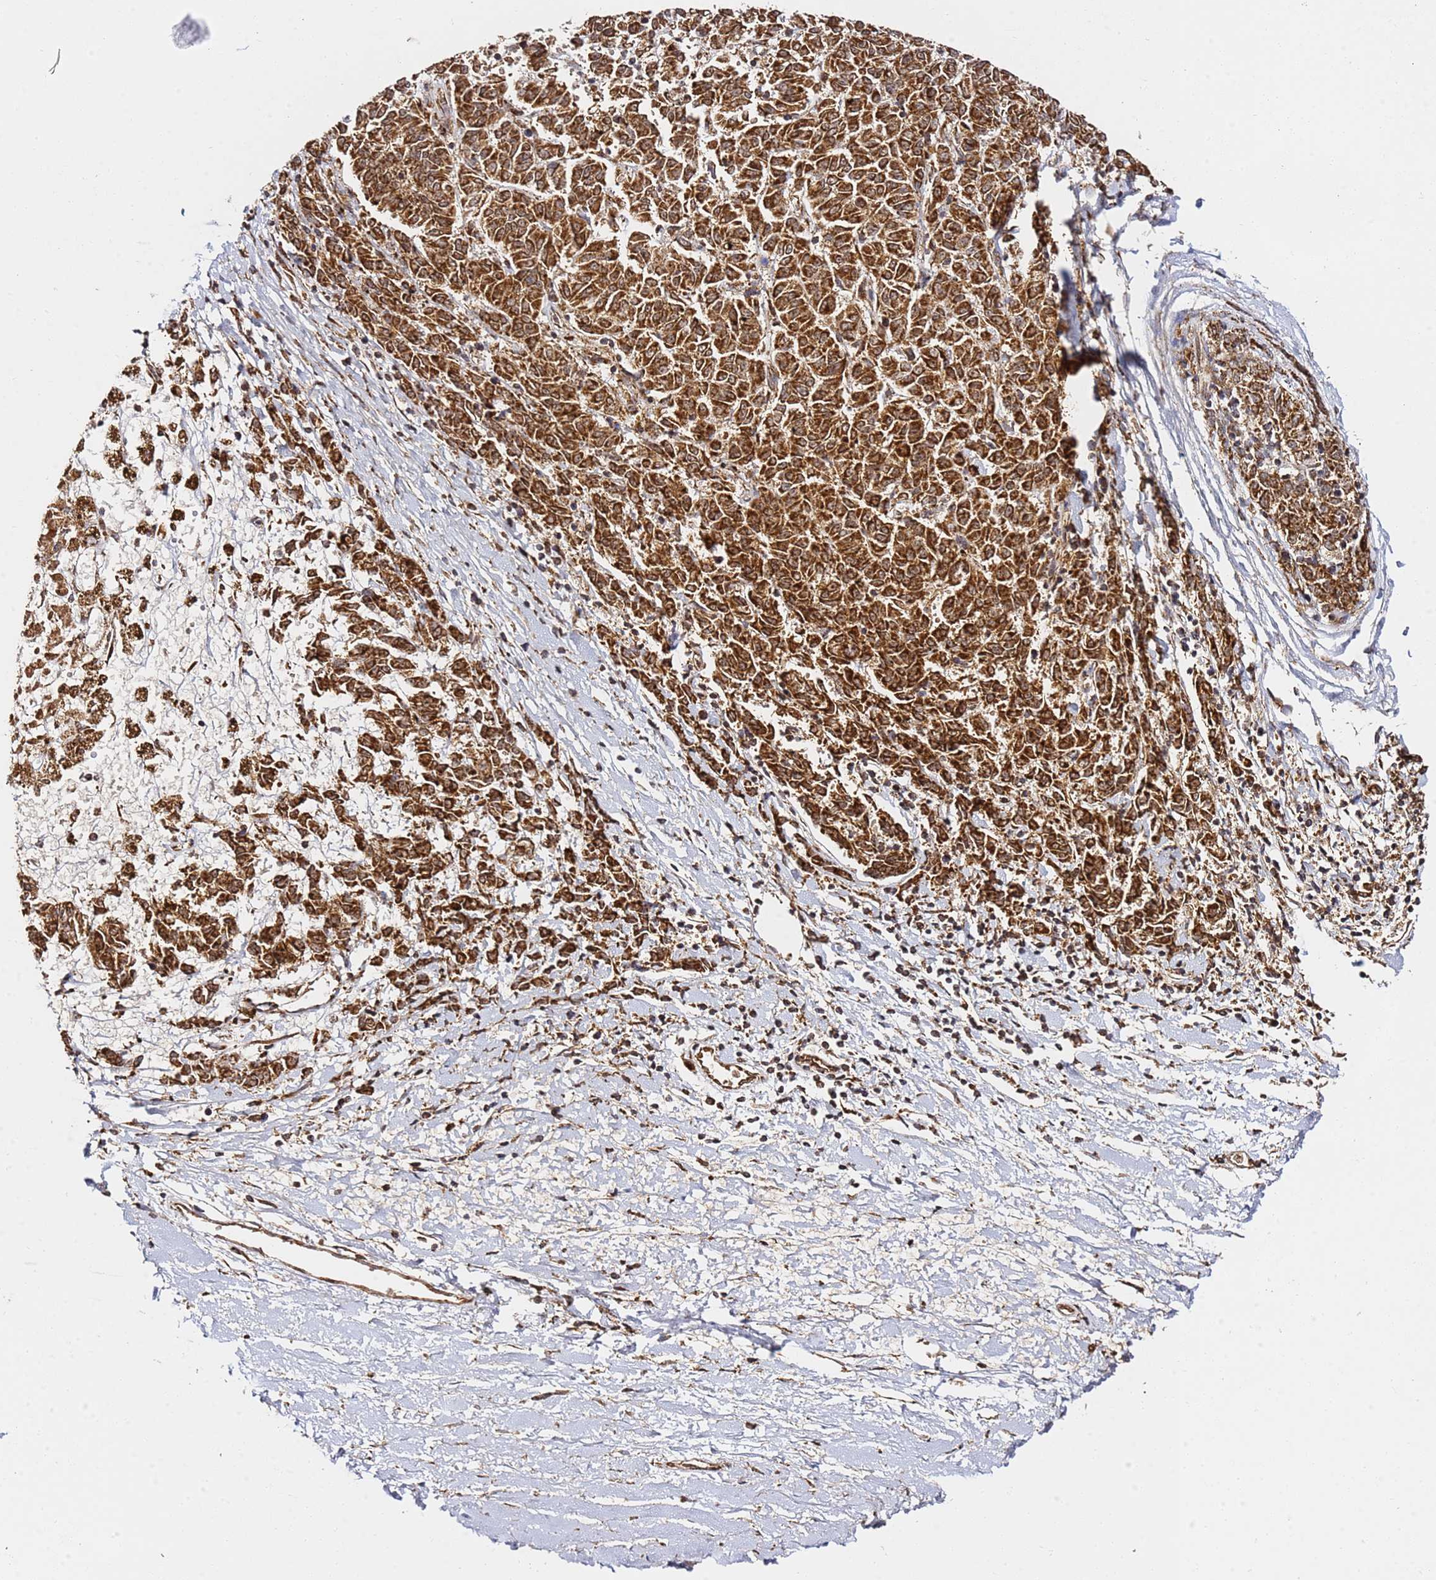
{"staining": {"intensity": "strong", "quantity": ">75%", "location": "cytoplasmic/membranous,nuclear"}, "tissue": "melanoma", "cell_type": "Tumor cells", "image_type": "cancer", "snomed": [{"axis": "morphology", "description": "Malignant melanoma, NOS"}, {"axis": "topography", "description": "Skin"}], "caption": "Immunohistochemistry image of human malignant melanoma stained for a protein (brown), which shows high levels of strong cytoplasmic/membranous and nuclear expression in about >75% of tumor cells.", "gene": "SMOX", "patient": {"sex": "female", "age": 72}}